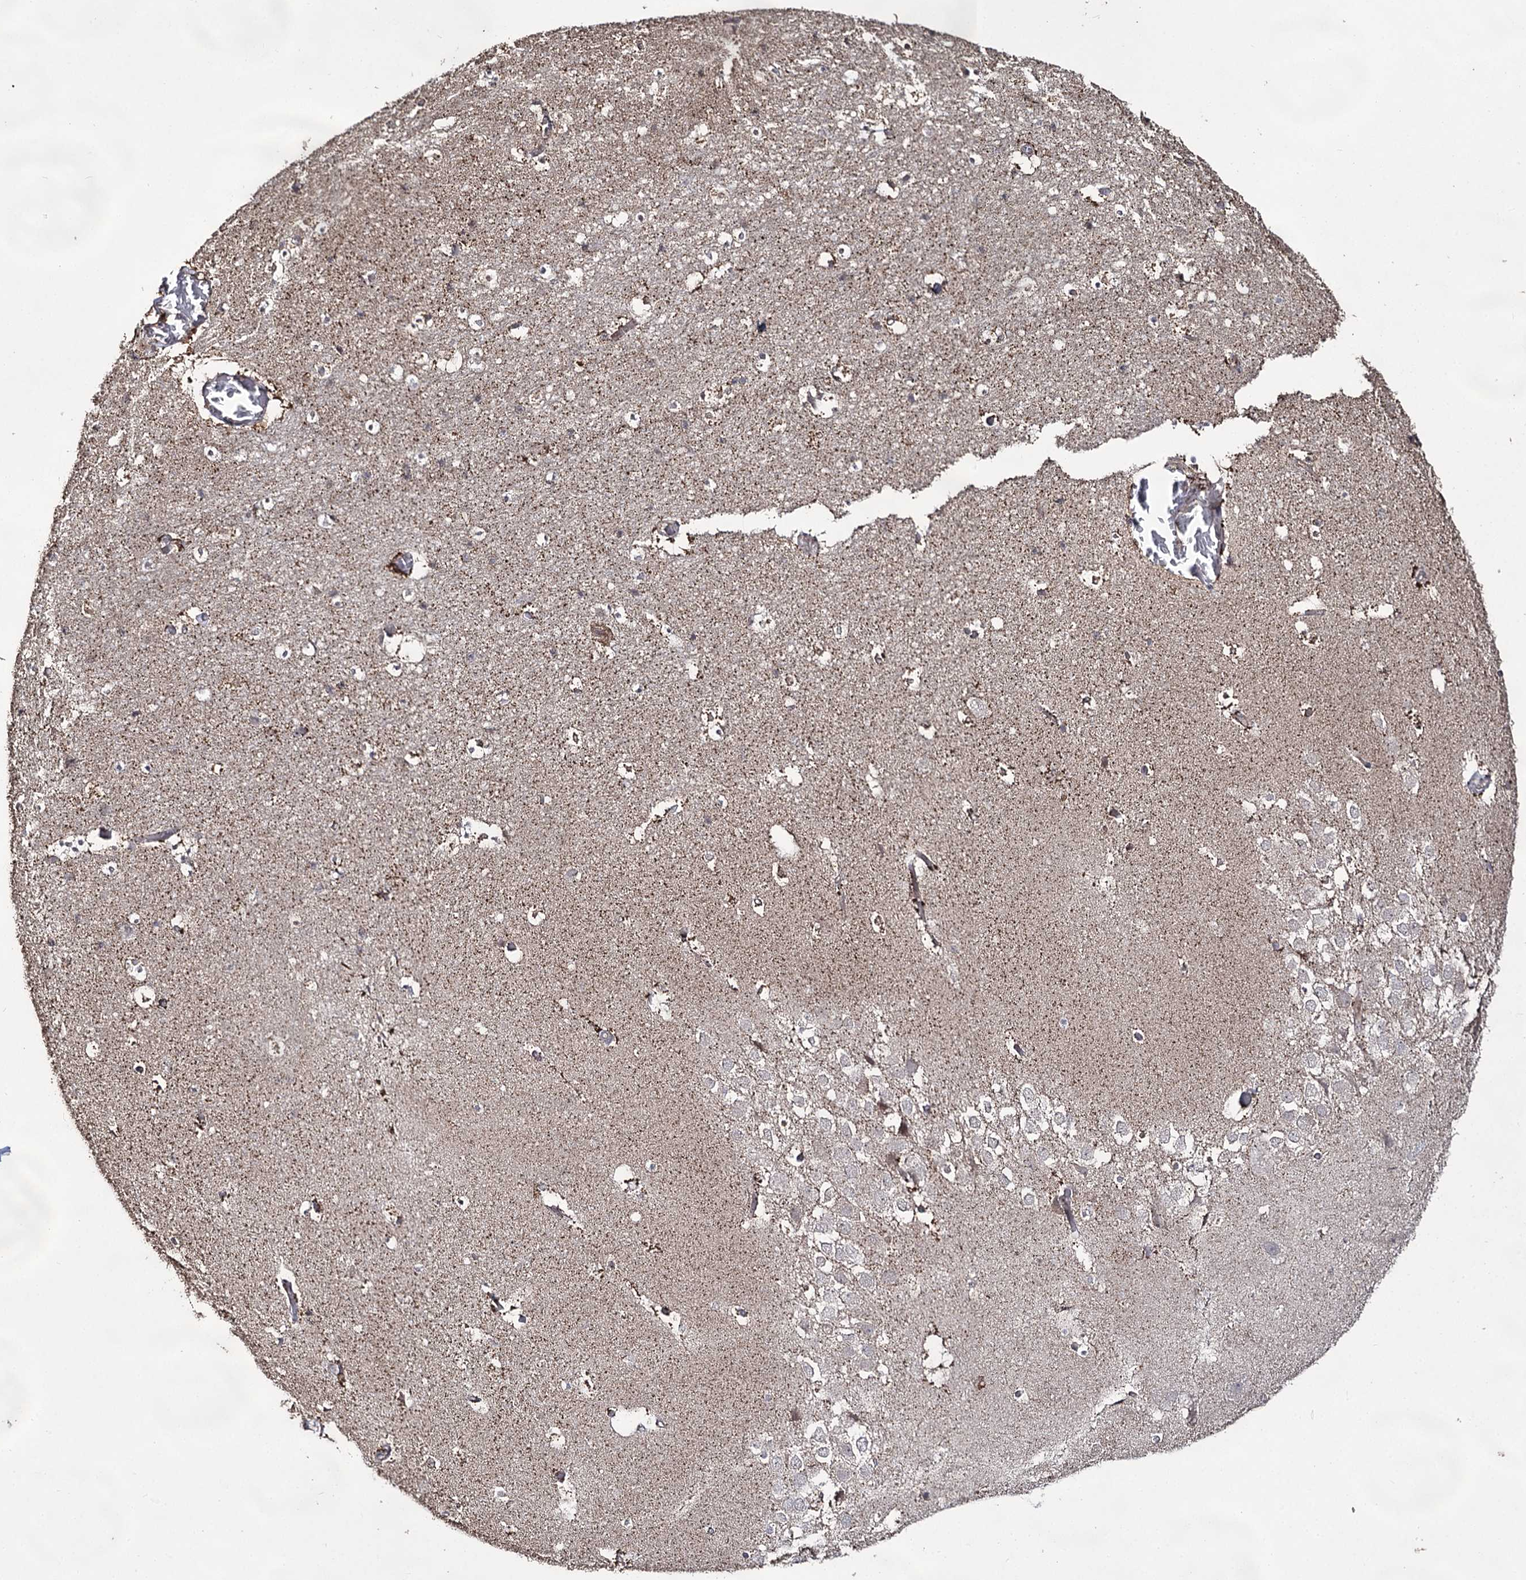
{"staining": {"intensity": "negative", "quantity": "none", "location": "none"}, "tissue": "hippocampus", "cell_type": "Glial cells", "image_type": "normal", "snomed": [{"axis": "morphology", "description": "Normal tissue, NOS"}, {"axis": "topography", "description": "Hippocampus"}], "caption": "DAB (3,3'-diaminobenzidine) immunohistochemical staining of unremarkable human hippocampus shows no significant positivity in glial cells.", "gene": "ACTR6", "patient": {"sex": "female", "age": 52}}